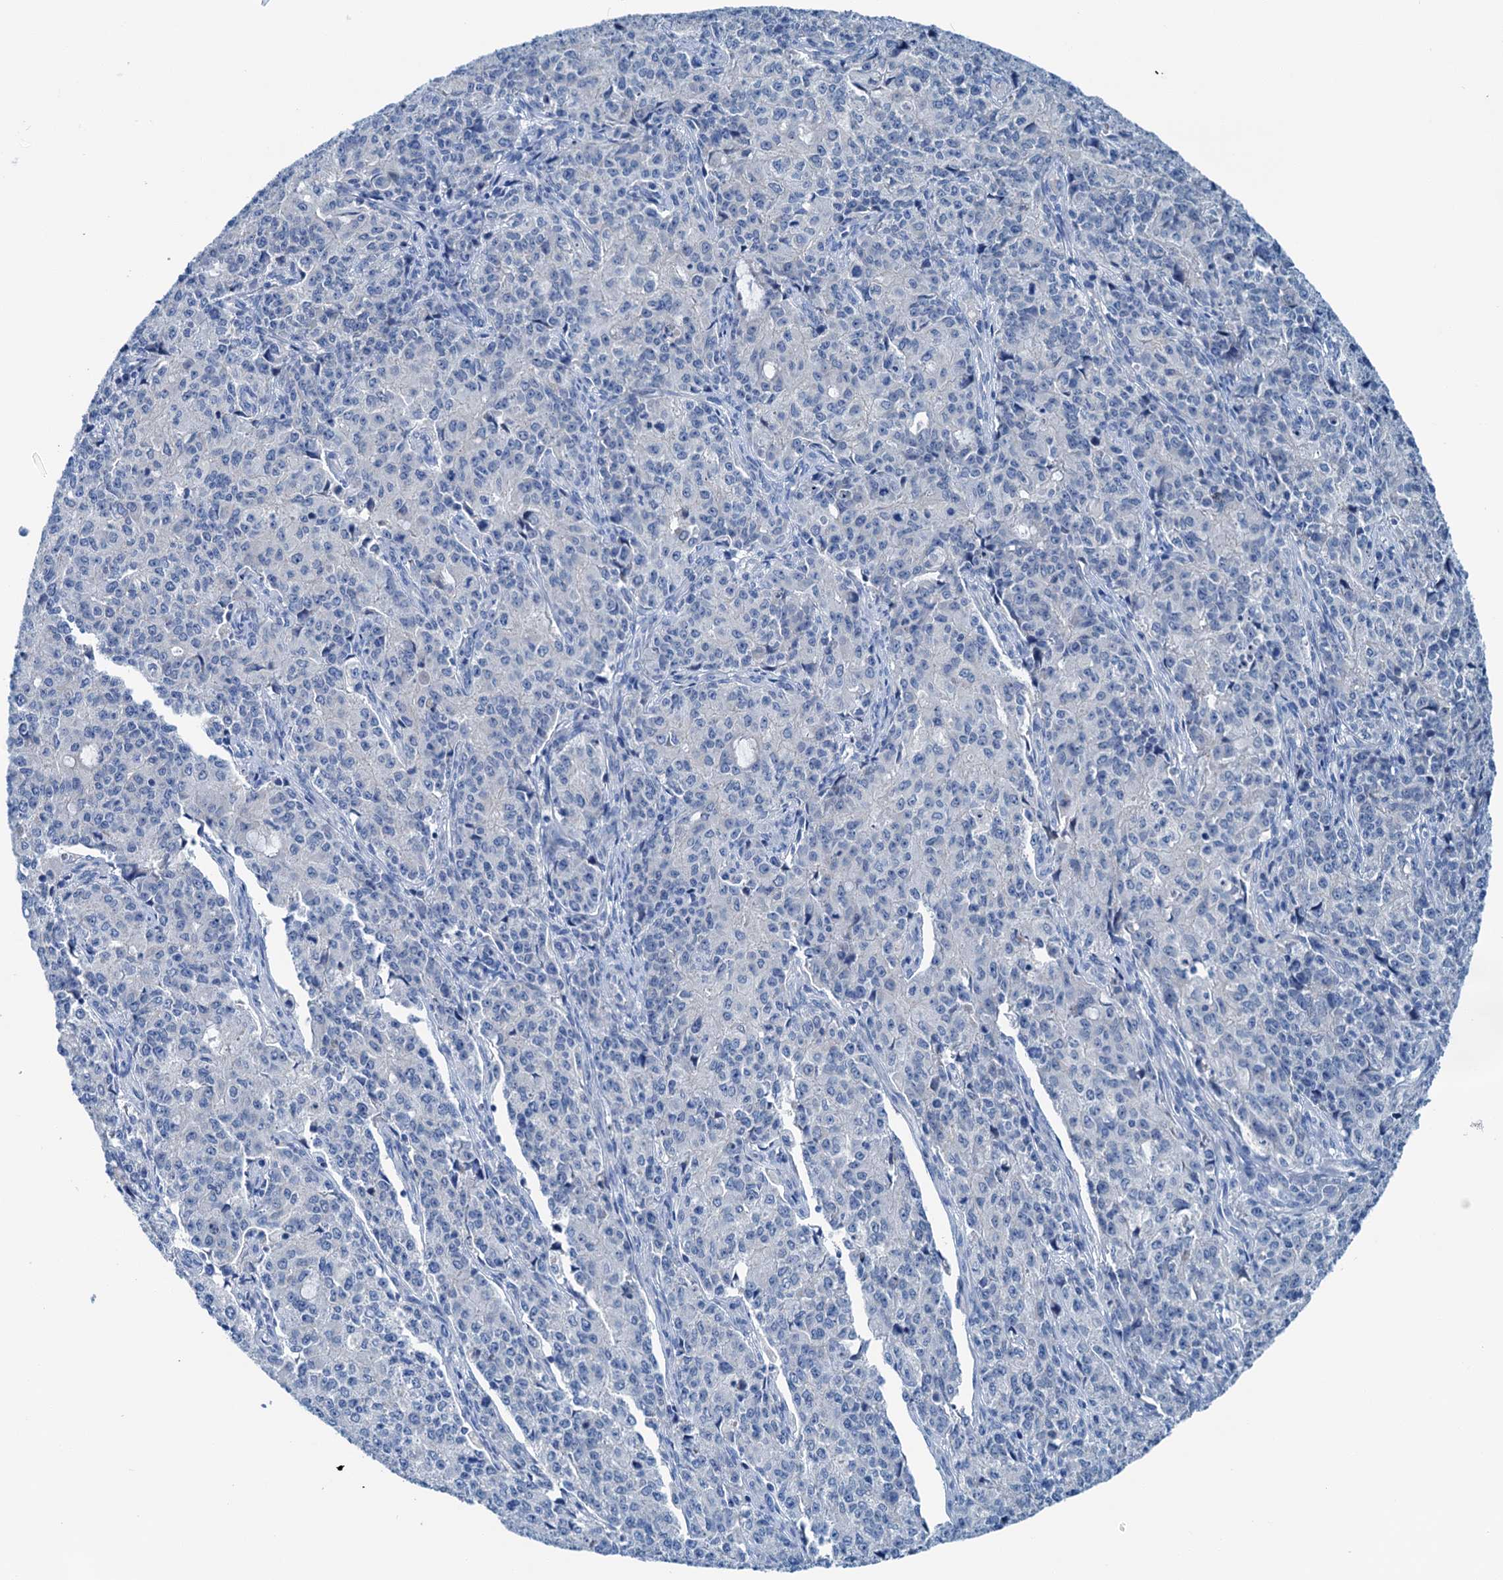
{"staining": {"intensity": "negative", "quantity": "none", "location": "none"}, "tissue": "endometrial cancer", "cell_type": "Tumor cells", "image_type": "cancer", "snomed": [{"axis": "morphology", "description": "Adenocarcinoma, NOS"}, {"axis": "topography", "description": "Endometrium"}], "caption": "IHC photomicrograph of neoplastic tissue: human endometrial cancer (adenocarcinoma) stained with DAB (3,3'-diaminobenzidine) exhibits no significant protein expression in tumor cells.", "gene": "KNDC1", "patient": {"sex": "female", "age": 50}}